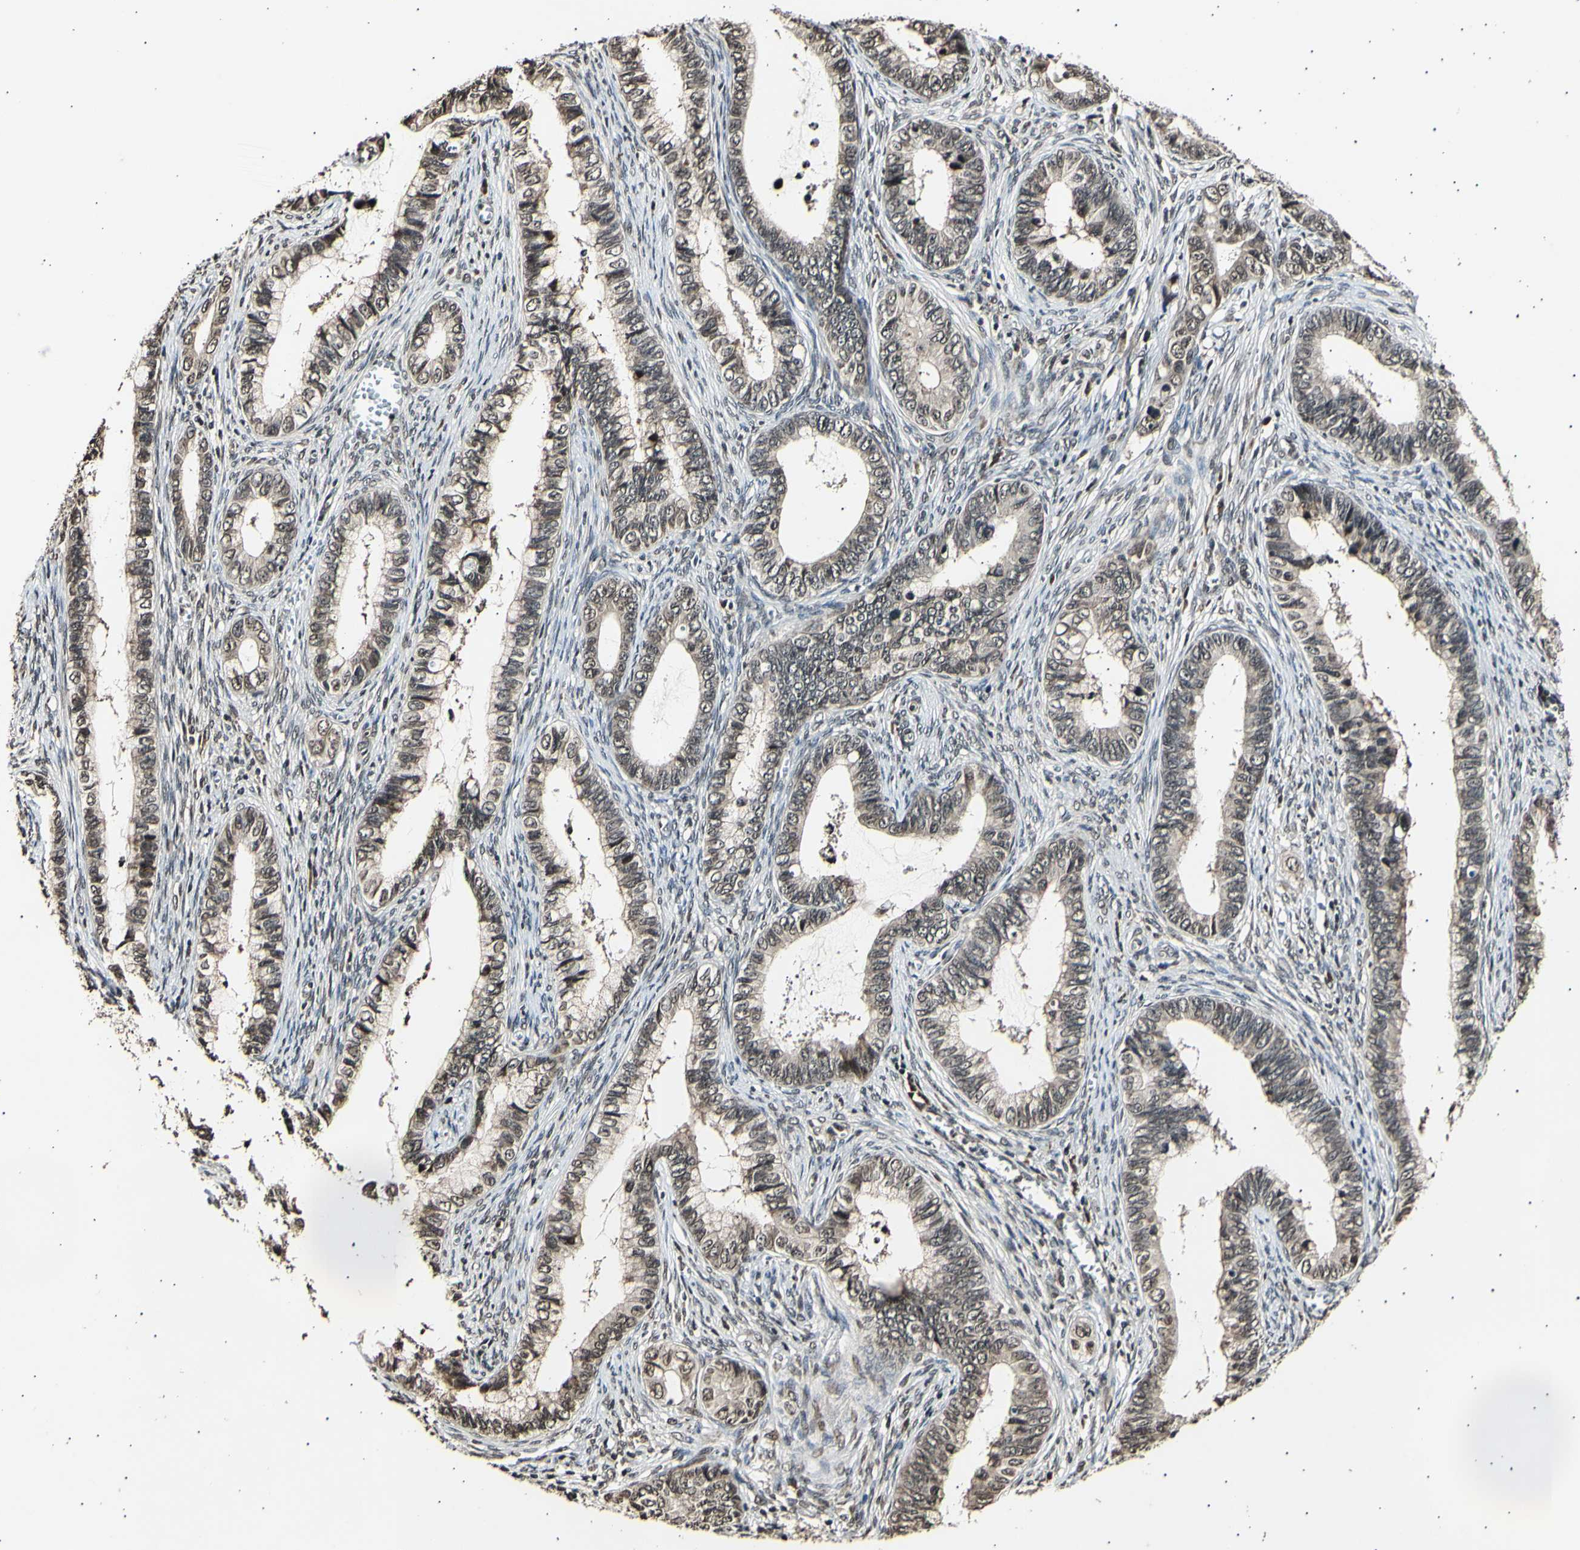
{"staining": {"intensity": "weak", "quantity": ">75%", "location": "cytoplasmic/membranous,nuclear"}, "tissue": "cervical cancer", "cell_type": "Tumor cells", "image_type": "cancer", "snomed": [{"axis": "morphology", "description": "Adenocarcinoma, NOS"}, {"axis": "topography", "description": "Cervix"}], "caption": "Immunohistochemistry (DAB) staining of cervical adenocarcinoma exhibits weak cytoplasmic/membranous and nuclear protein staining in about >75% of tumor cells. (DAB (3,3'-diaminobenzidine) IHC with brightfield microscopy, high magnification).", "gene": "ANAPC7", "patient": {"sex": "female", "age": 44}}